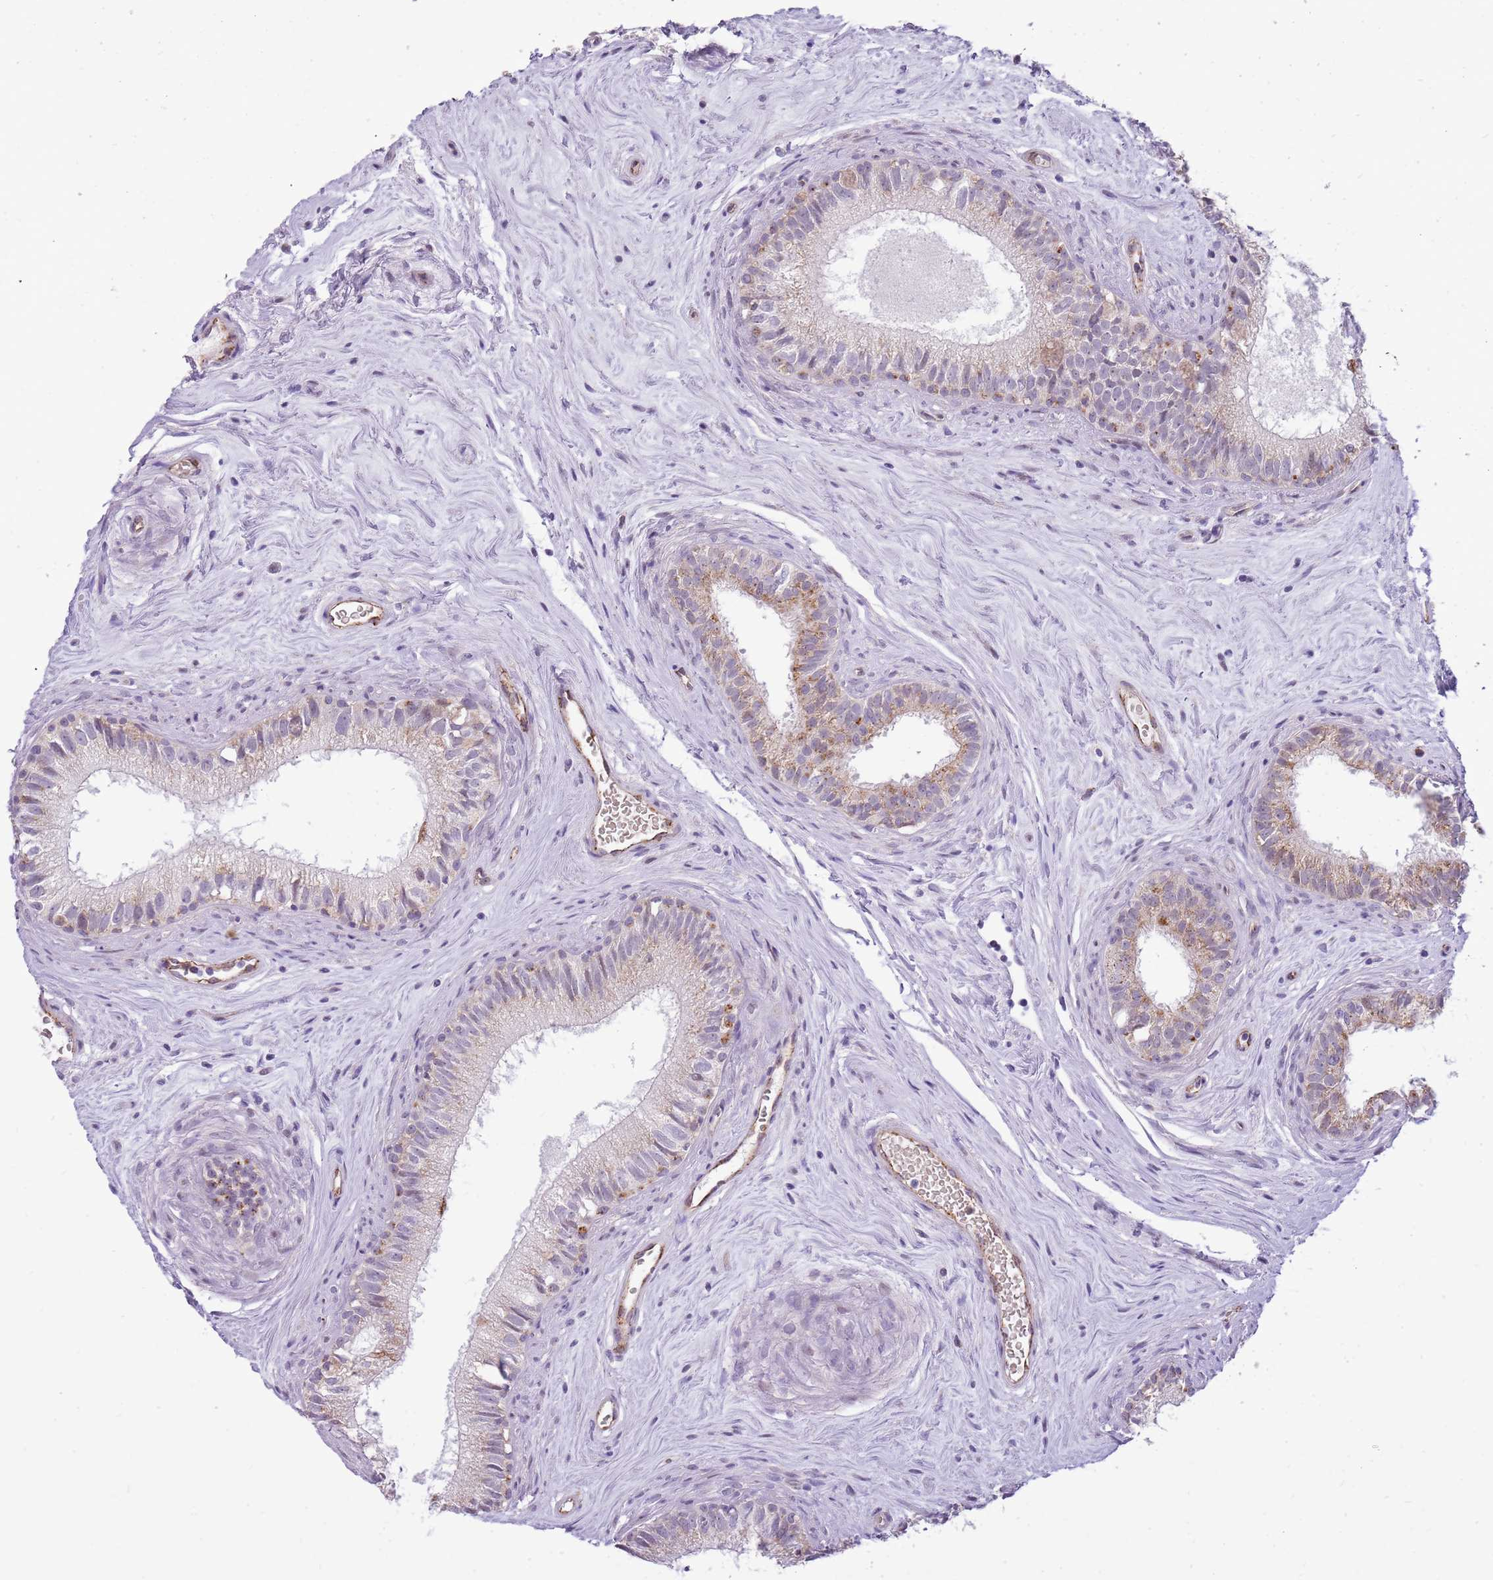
{"staining": {"intensity": "moderate", "quantity": "<25%", "location": "cytoplasmic/membranous"}, "tissue": "epididymis", "cell_type": "Glandular cells", "image_type": "normal", "snomed": [{"axis": "morphology", "description": "Normal tissue, NOS"}, {"axis": "topography", "description": "Epididymis"}], "caption": "The photomicrograph exhibits staining of unremarkable epididymis, revealing moderate cytoplasmic/membranous protein positivity (brown color) within glandular cells. Using DAB (brown) and hematoxylin (blue) stains, captured at high magnification using brightfield microscopy.", "gene": "PCNX1", "patient": {"sex": "male", "age": 71}}